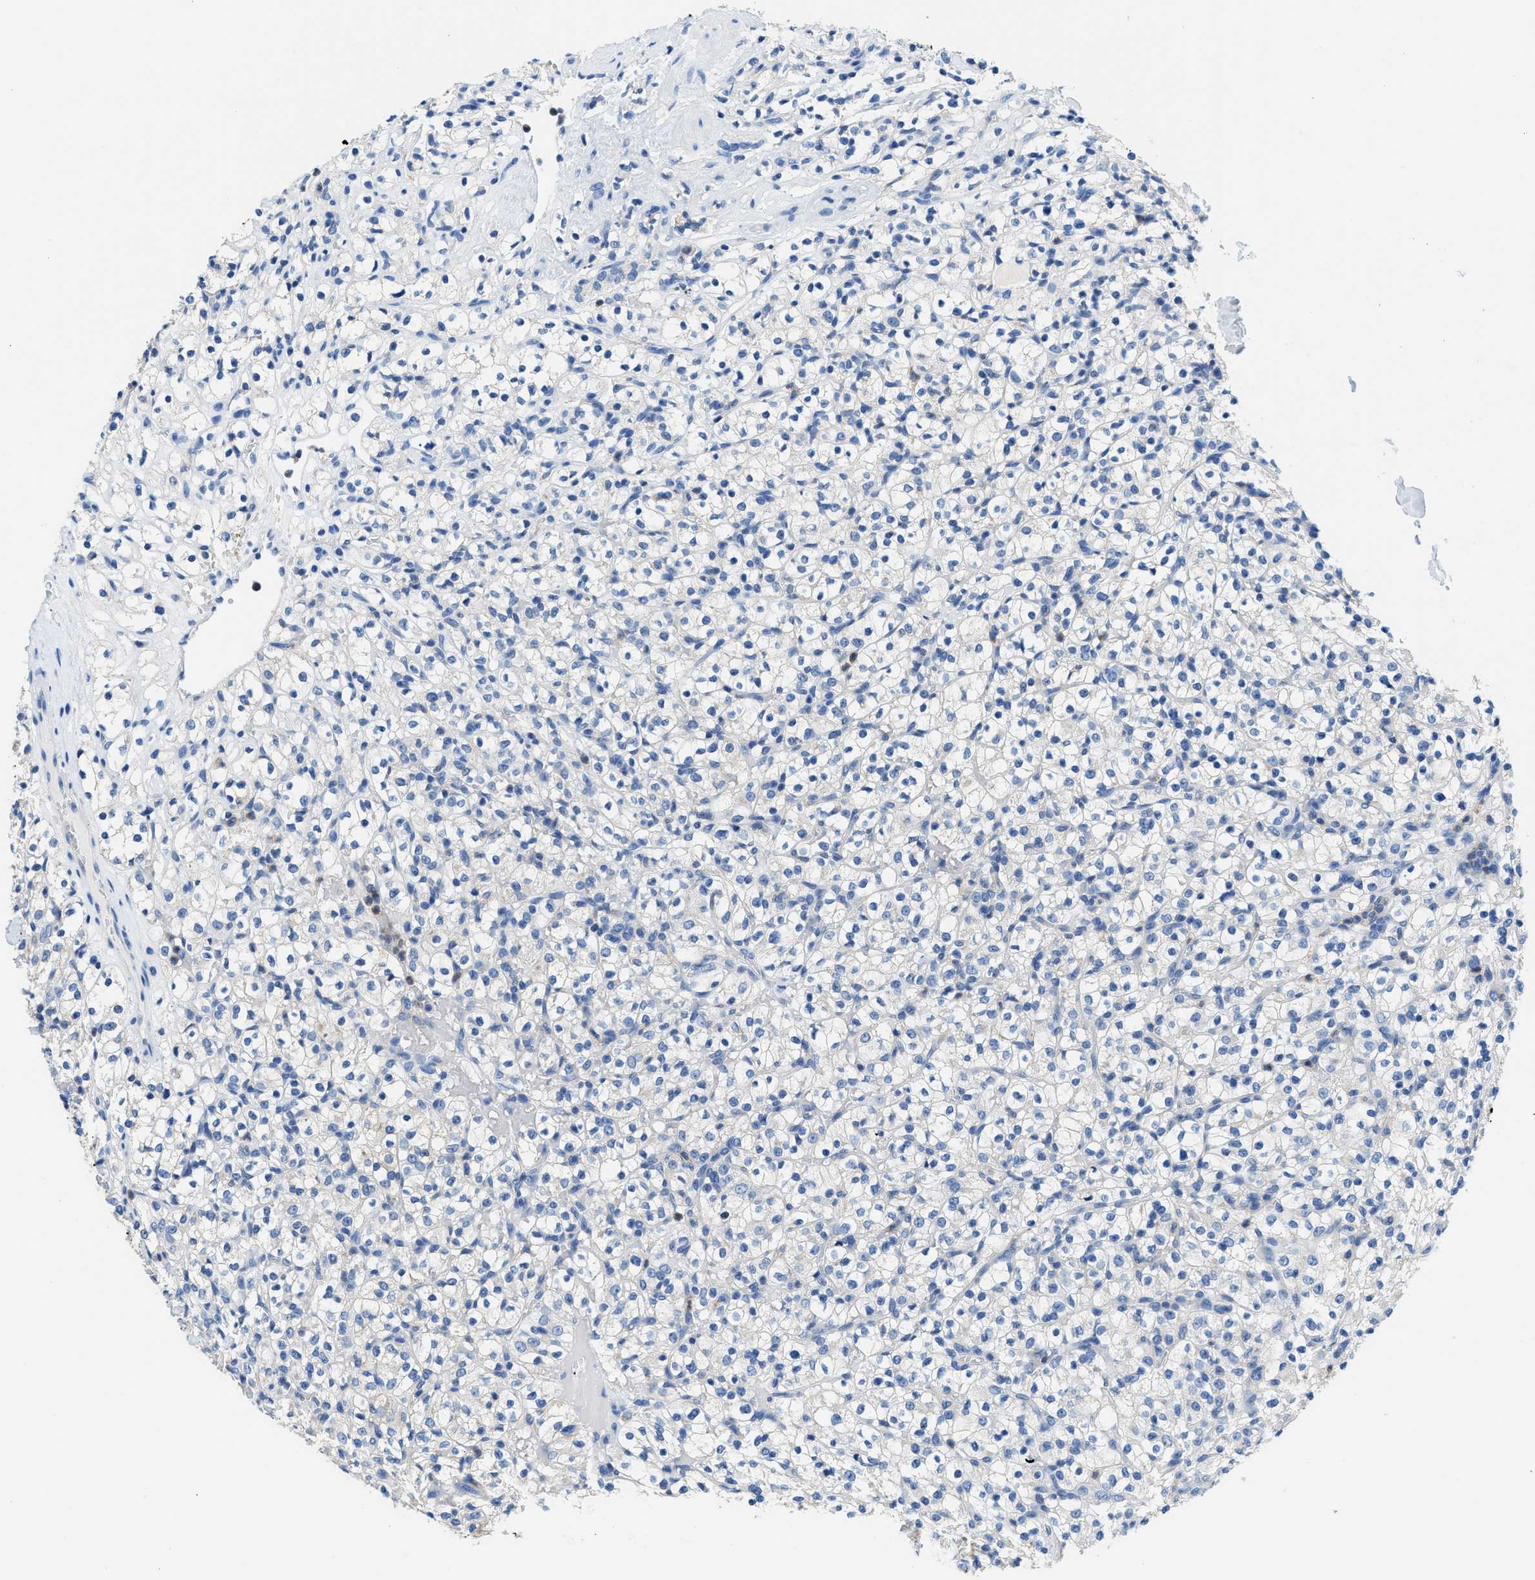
{"staining": {"intensity": "negative", "quantity": "none", "location": "none"}, "tissue": "renal cancer", "cell_type": "Tumor cells", "image_type": "cancer", "snomed": [{"axis": "morphology", "description": "Normal tissue, NOS"}, {"axis": "morphology", "description": "Adenocarcinoma, NOS"}, {"axis": "topography", "description": "Kidney"}], "caption": "This histopathology image is of renal cancer stained with immunohistochemistry (IHC) to label a protein in brown with the nuclei are counter-stained blue. There is no staining in tumor cells.", "gene": "NEB", "patient": {"sex": "female", "age": 72}}